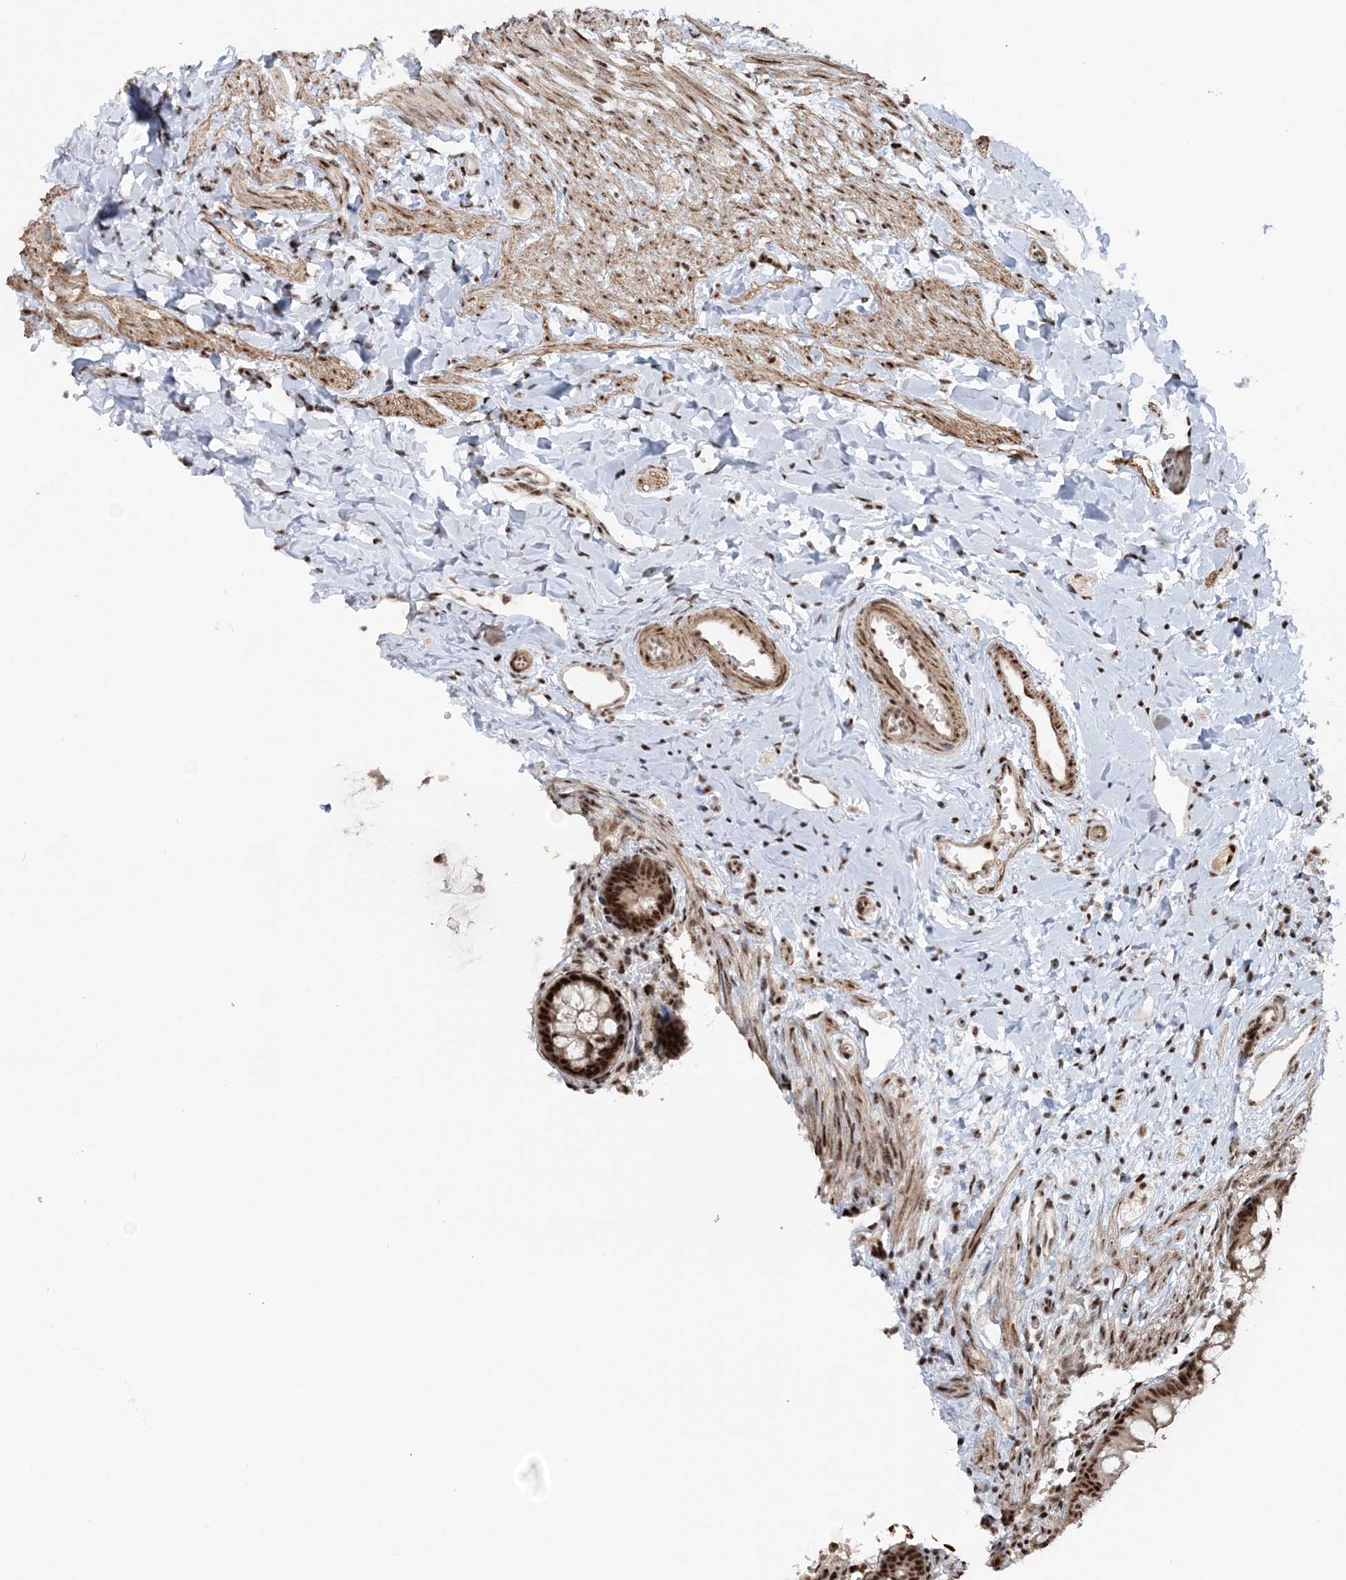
{"staining": {"intensity": "strong", "quantity": ">75%", "location": "nuclear"}, "tissue": "appendix", "cell_type": "Glandular cells", "image_type": "normal", "snomed": [{"axis": "morphology", "description": "Normal tissue, NOS"}, {"axis": "topography", "description": "Appendix"}], "caption": "An image of appendix stained for a protein displays strong nuclear brown staining in glandular cells.", "gene": "EXOSC8", "patient": {"sex": "male", "age": 1}}